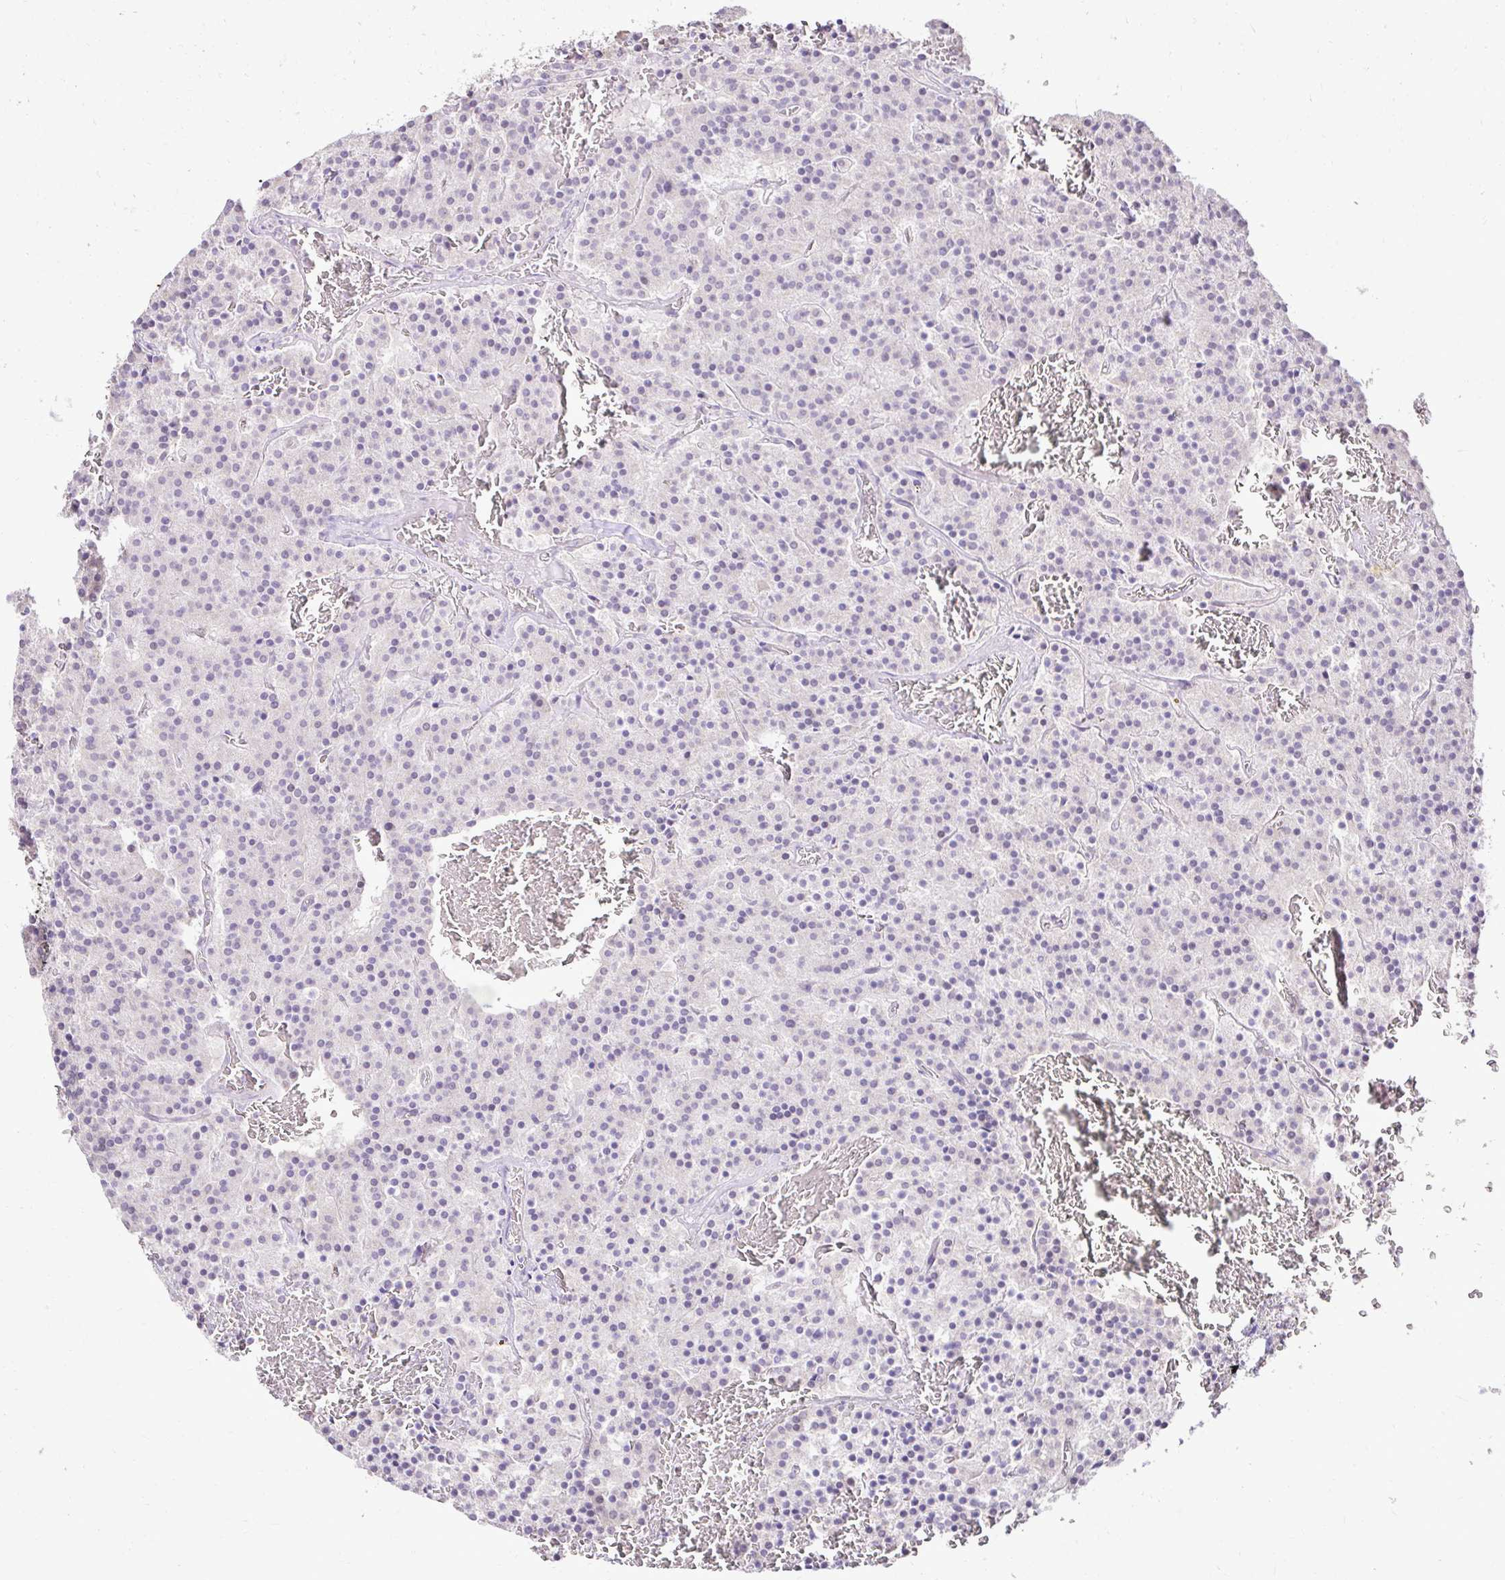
{"staining": {"intensity": "negative", "quantity": "none", "location": "none"}, "tissue": "carcinoid", "cell_type": "Tumor cells", "image_type": "cancer", "snomed": [{"axis": "morphology", "description": "Carcinoid, malignant, NOS"}, {"axis": "topography", "description": "Lung"}], "caption": "High magnification brightfield microscopy of carcinoid (malignant) stained with DAB (brown) and counterstained with hematoxylin (blue): tumor cells show no significant expression. (DAB immunohistochemistry (IHC) with hematoxylin counter stain).", "gene": "KIAA1210", "patient": {"sex": "male", "age": 70}}